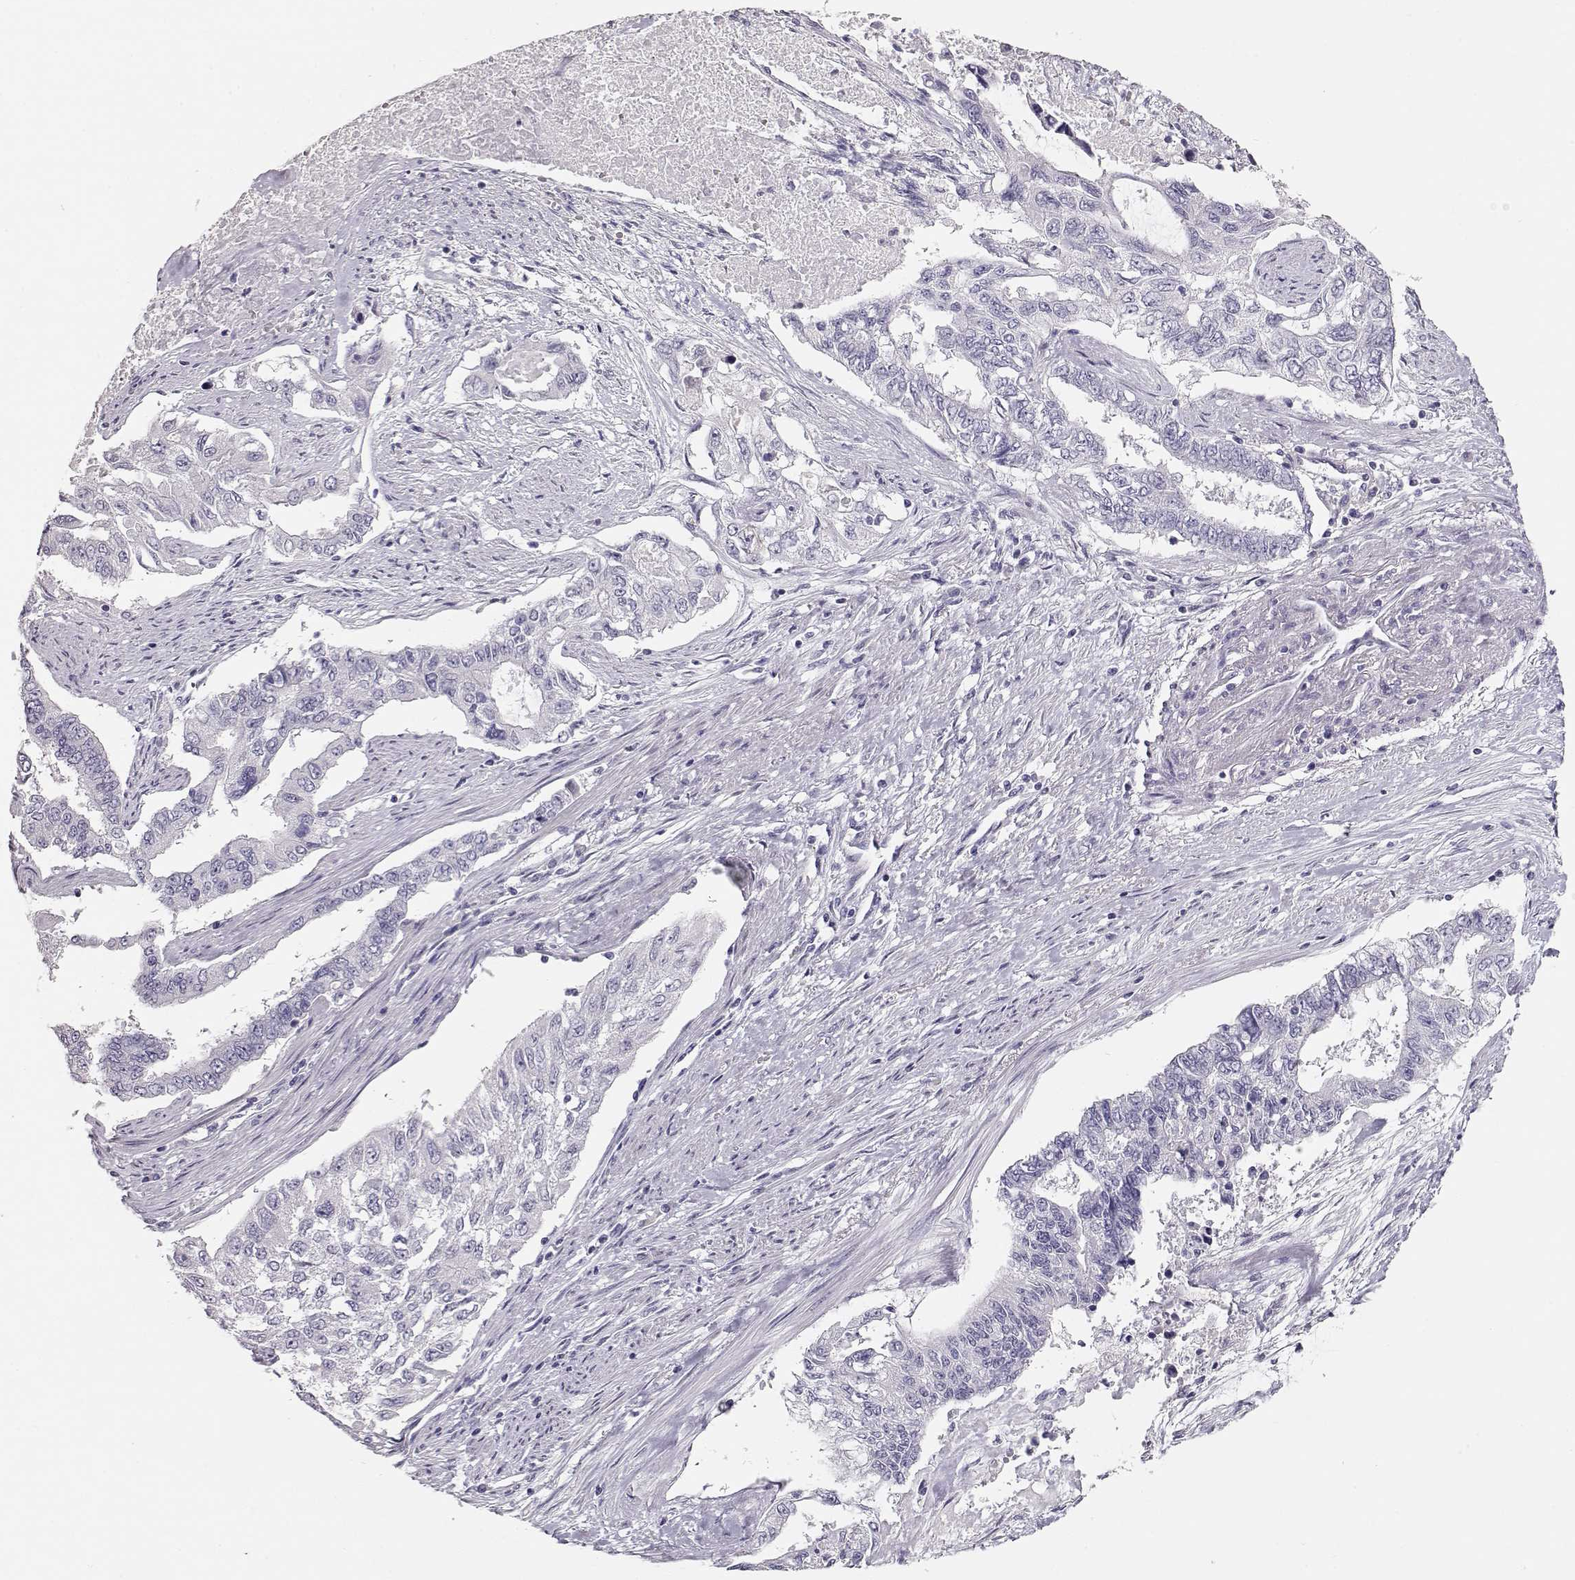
{"staining": {"intensity": "negative", "quantity": "none", "location": "none"}, "tissue": "endometrial cancer", "cell_type": "Tumor cells", "image_type": "cancer", "snomed": [{"axis": "morphology", "description": "Adenocarcinoma, NOS"}, {"axis": "topography", "description": "Uterus"}], "caption": "DAB immunohistochemical staining of endometrial adenocarcinoma shows no significant expression in tumor cells.", "gene": "MAGEC1", "patient": {"sex": "female", "age": 59}}